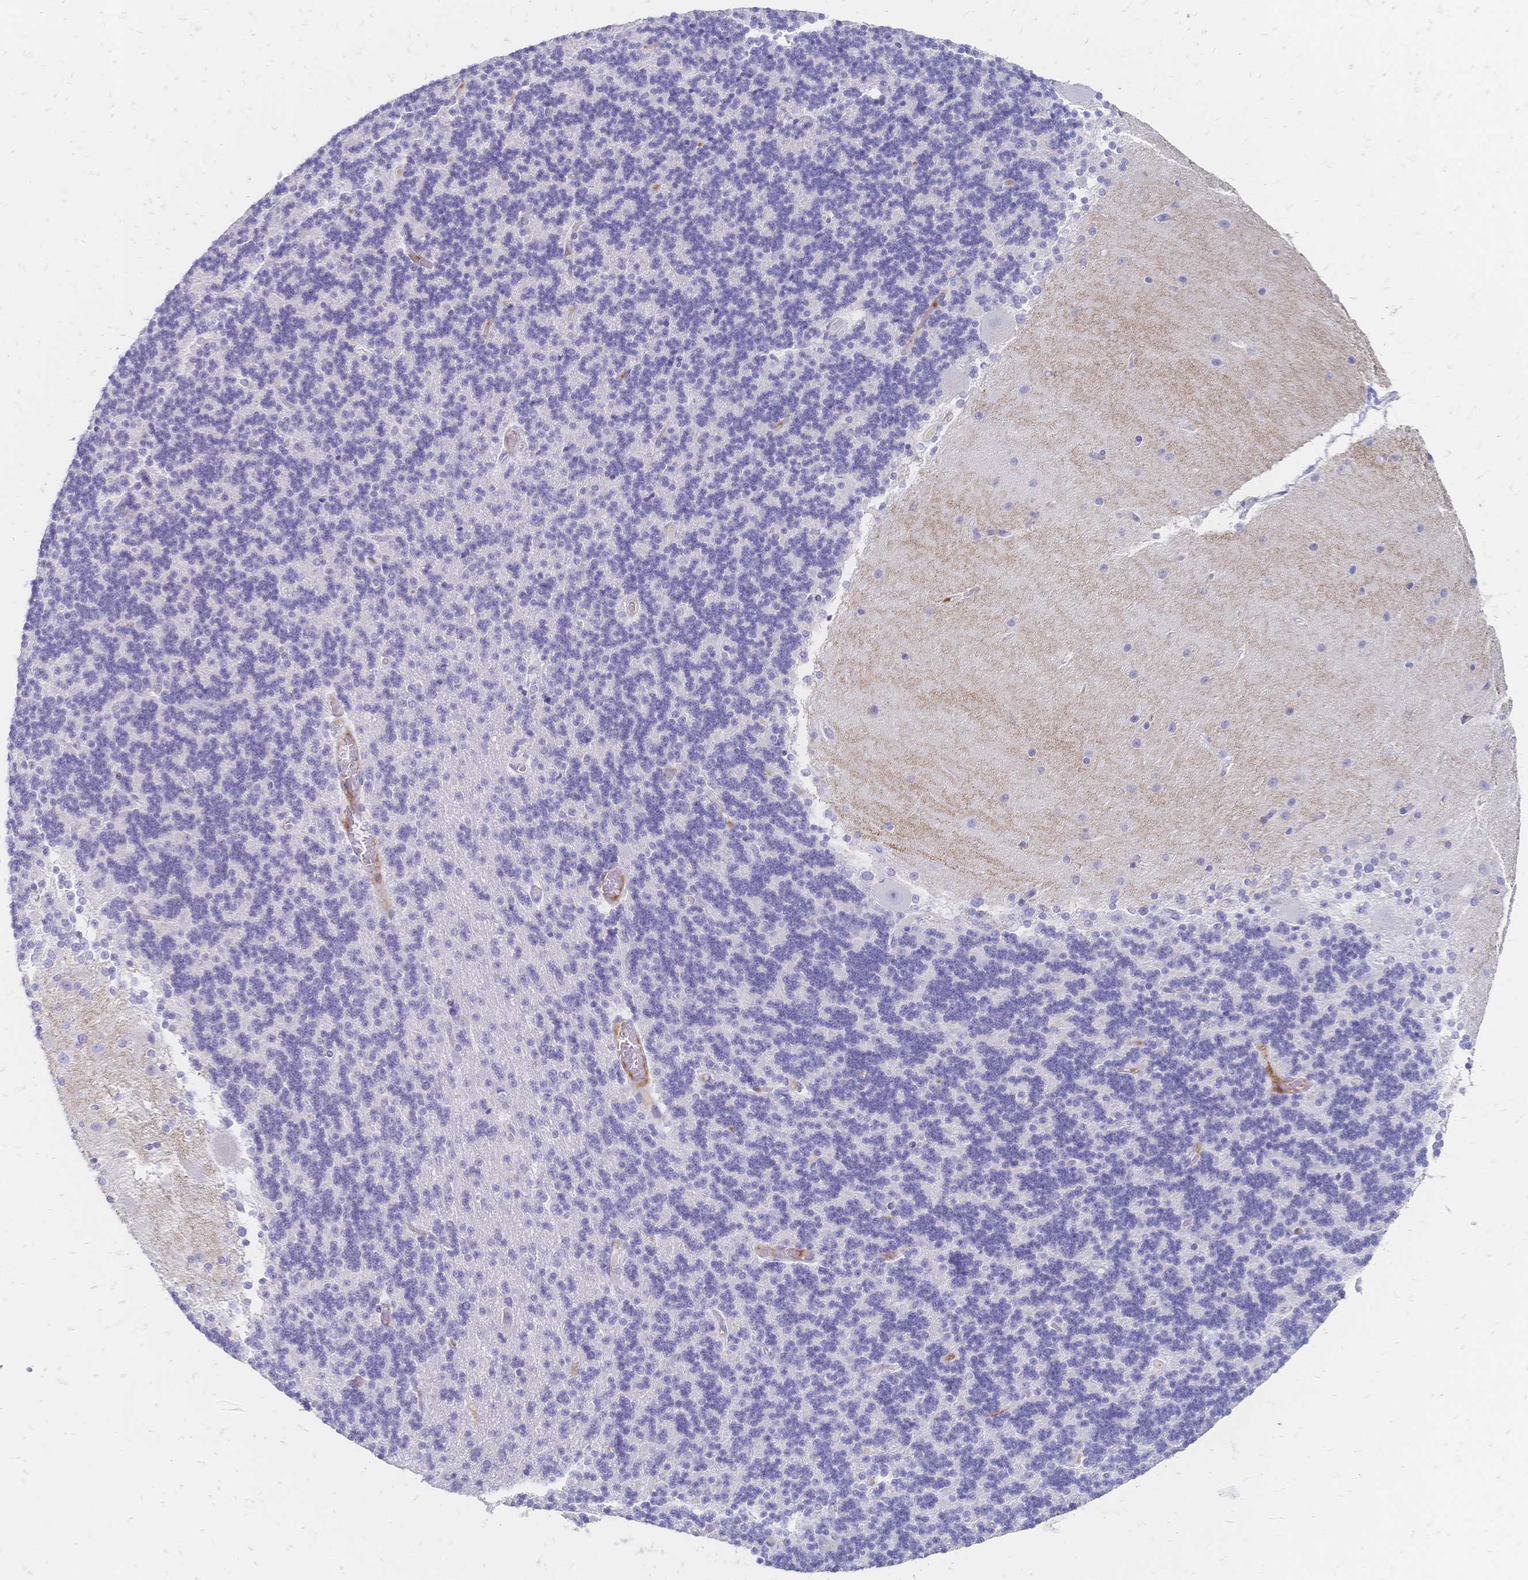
{"staining": {"intensity": "negative", "quantity": "none", "location": "none"}, "tissue": "cerebellum", "cell_type": "Cells in granular layer", "image_type": "normal", "snomed": [{"axis": "morphology", "description": "Normal tissue, NOS"}, {"axis": "topography", "description": "Cerebellum"}], "caption": "IHC of benign human cerebellum displays no positivity in cells in granular layer.", "gene": "PSORS1C2", "patient": {"sex": "female", "age": 54}}